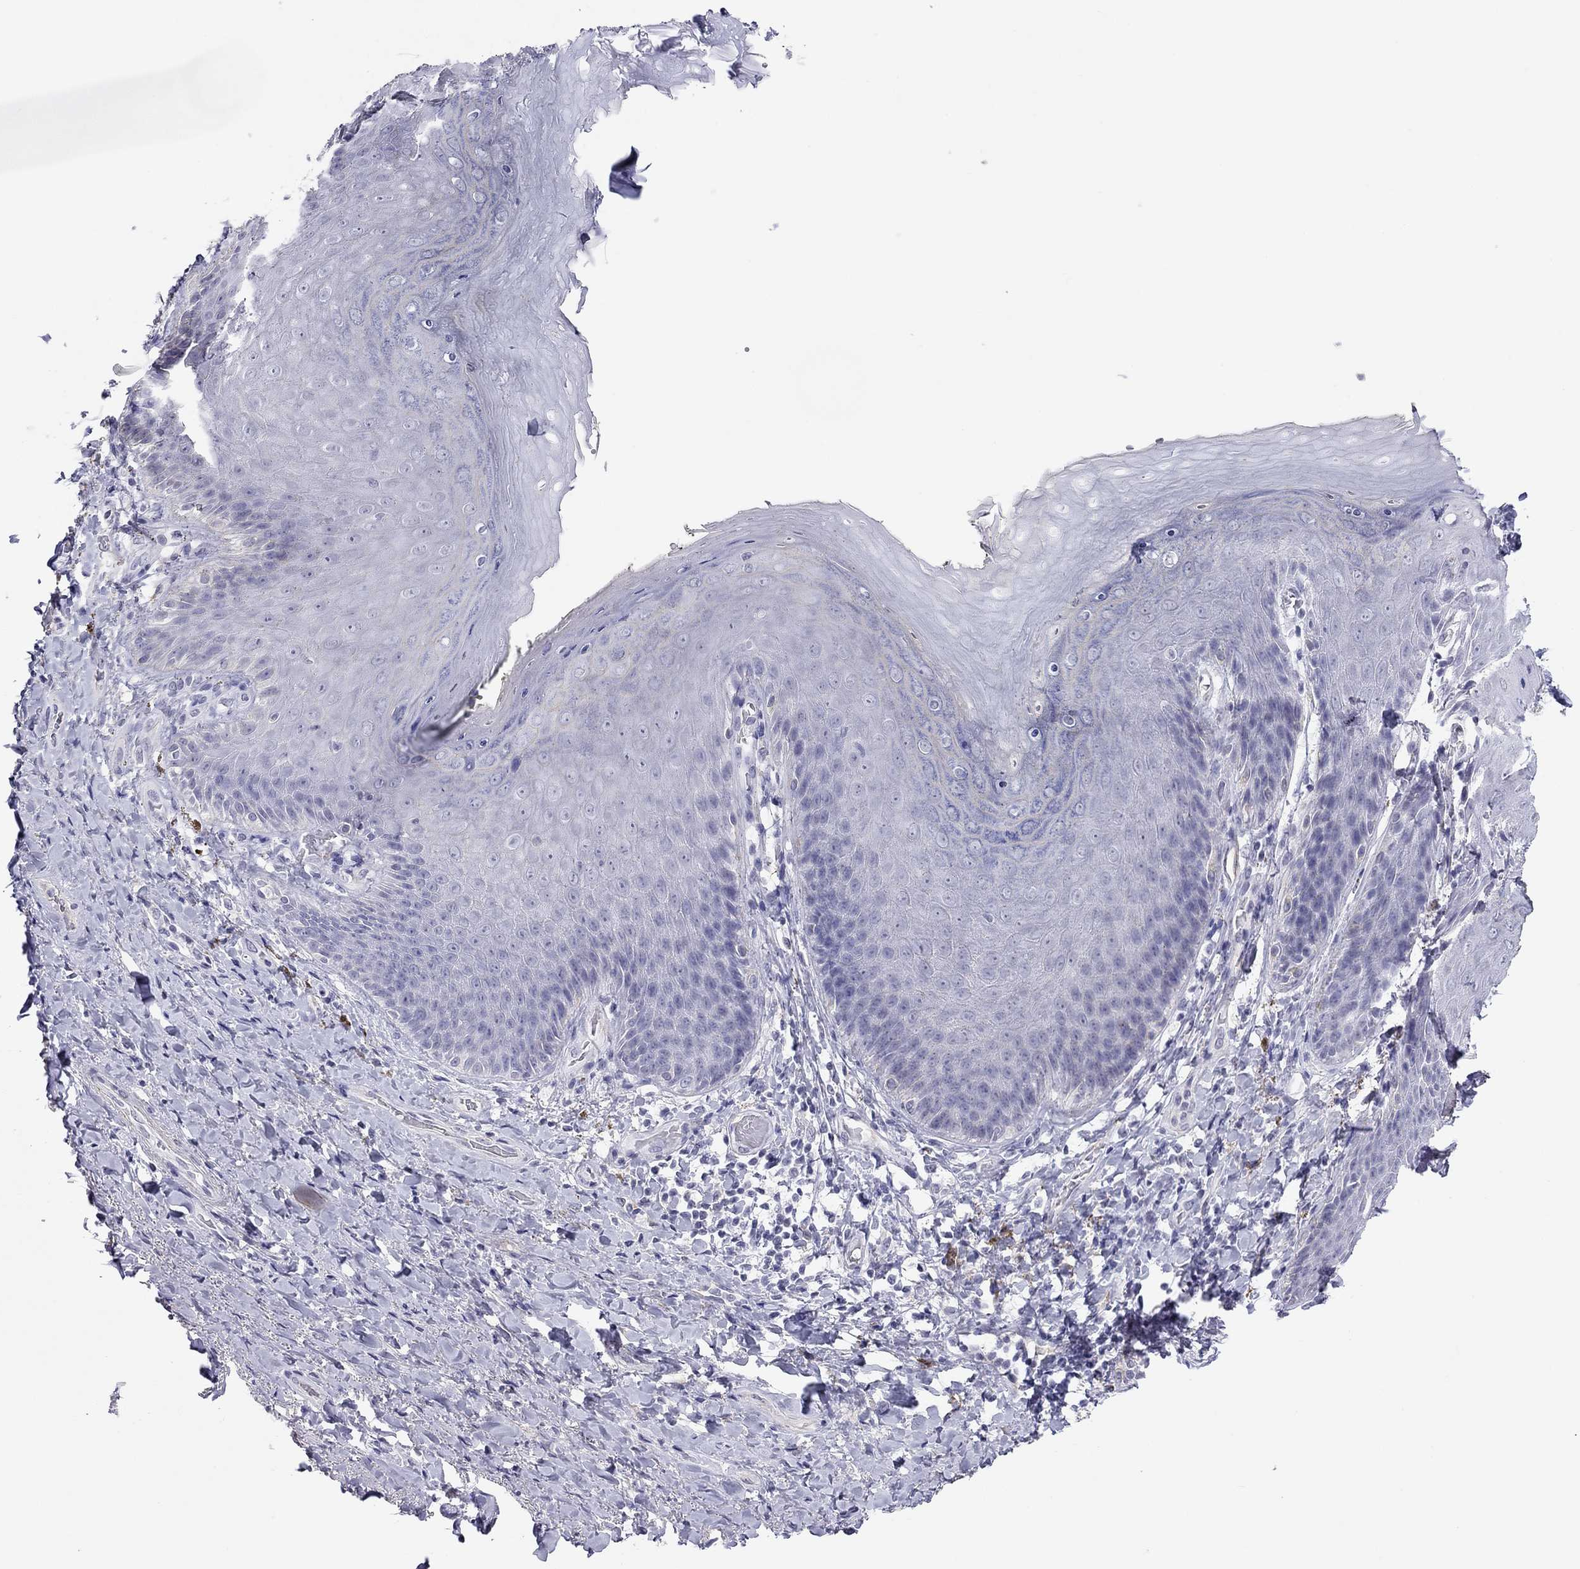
{"staining": {"intensity": "negative", "quantity": "none", "location": "none"}, "tissue": "adipose tissue", "cell_type": "Adipocytes", "image_type": "normal", "snomed": [{"axis": "morphology", "description": "Normal tissue, NOS"}, {"axis": "topography", "description": "Anal"}, {"axis": "topography", "description": "Peripheral nerve tissue"}], "caption": "Protein analysis of unremarkable adipose tissue displays no significant staining in adipocytes.", "gene": "MYMX", "patient": {"sex": "male", "age": 53}}